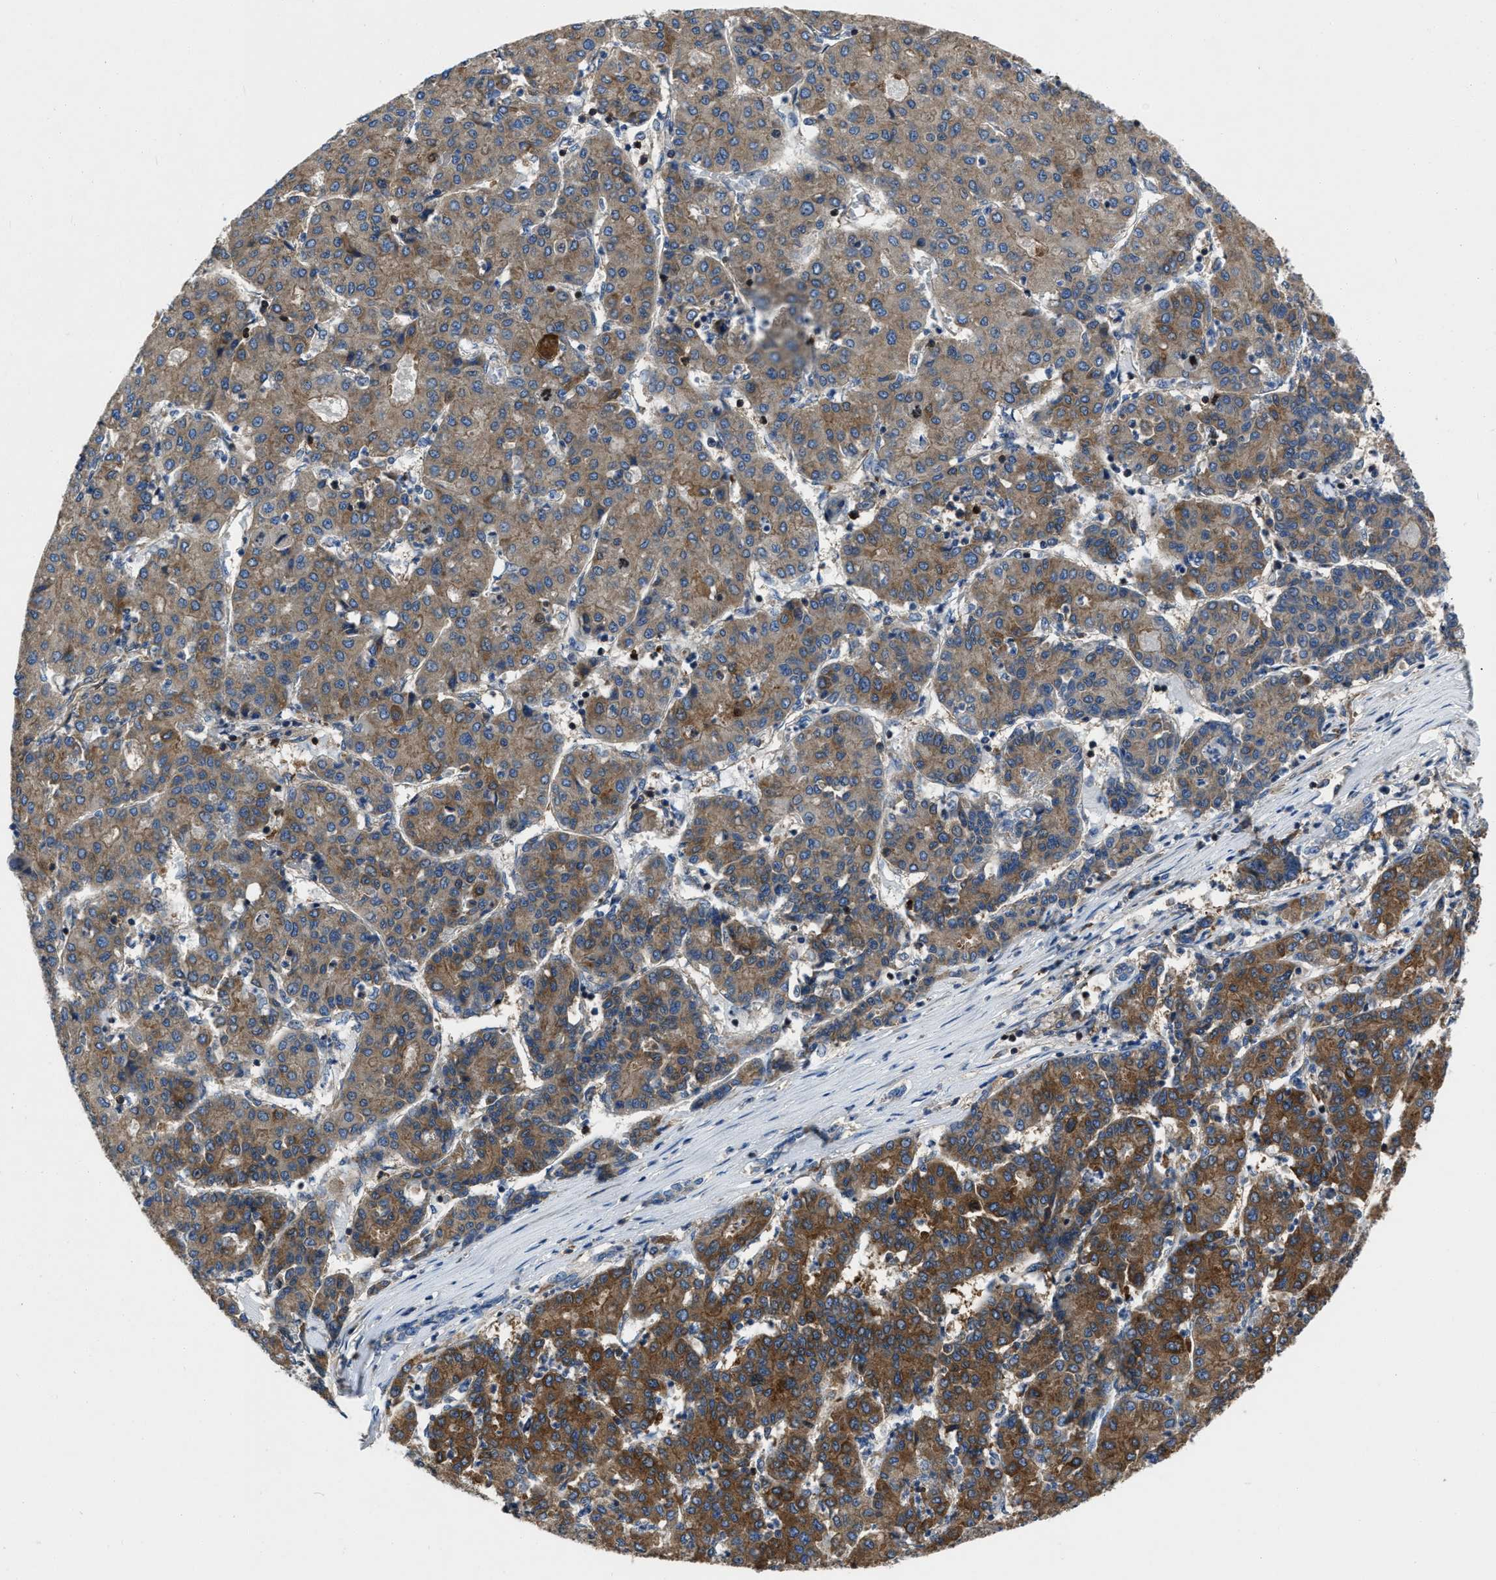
{"staining": {"intensity": "moderate", "quantity": ">75%", "location": "cytoplasmic/membranous"}, "tissue": "liver cancer", "cell_type": "Tumor cells", "image_type": "cancer", "snomed": [{"axis": "morphology", "description": "Carcinoma, Hepatocellular, NOS"}, {"axis": "topography", "description": "Liver"}], "caption": "About >75% of tumor cells in liver cancer (hepatocellular carcinoma) exhibit moderate cytoplasmic/membranous protein positivity as visualized by brown immunohistochemical staining.", "gene": "YARS1", "patient": {"sex": "male", "age": 65}}